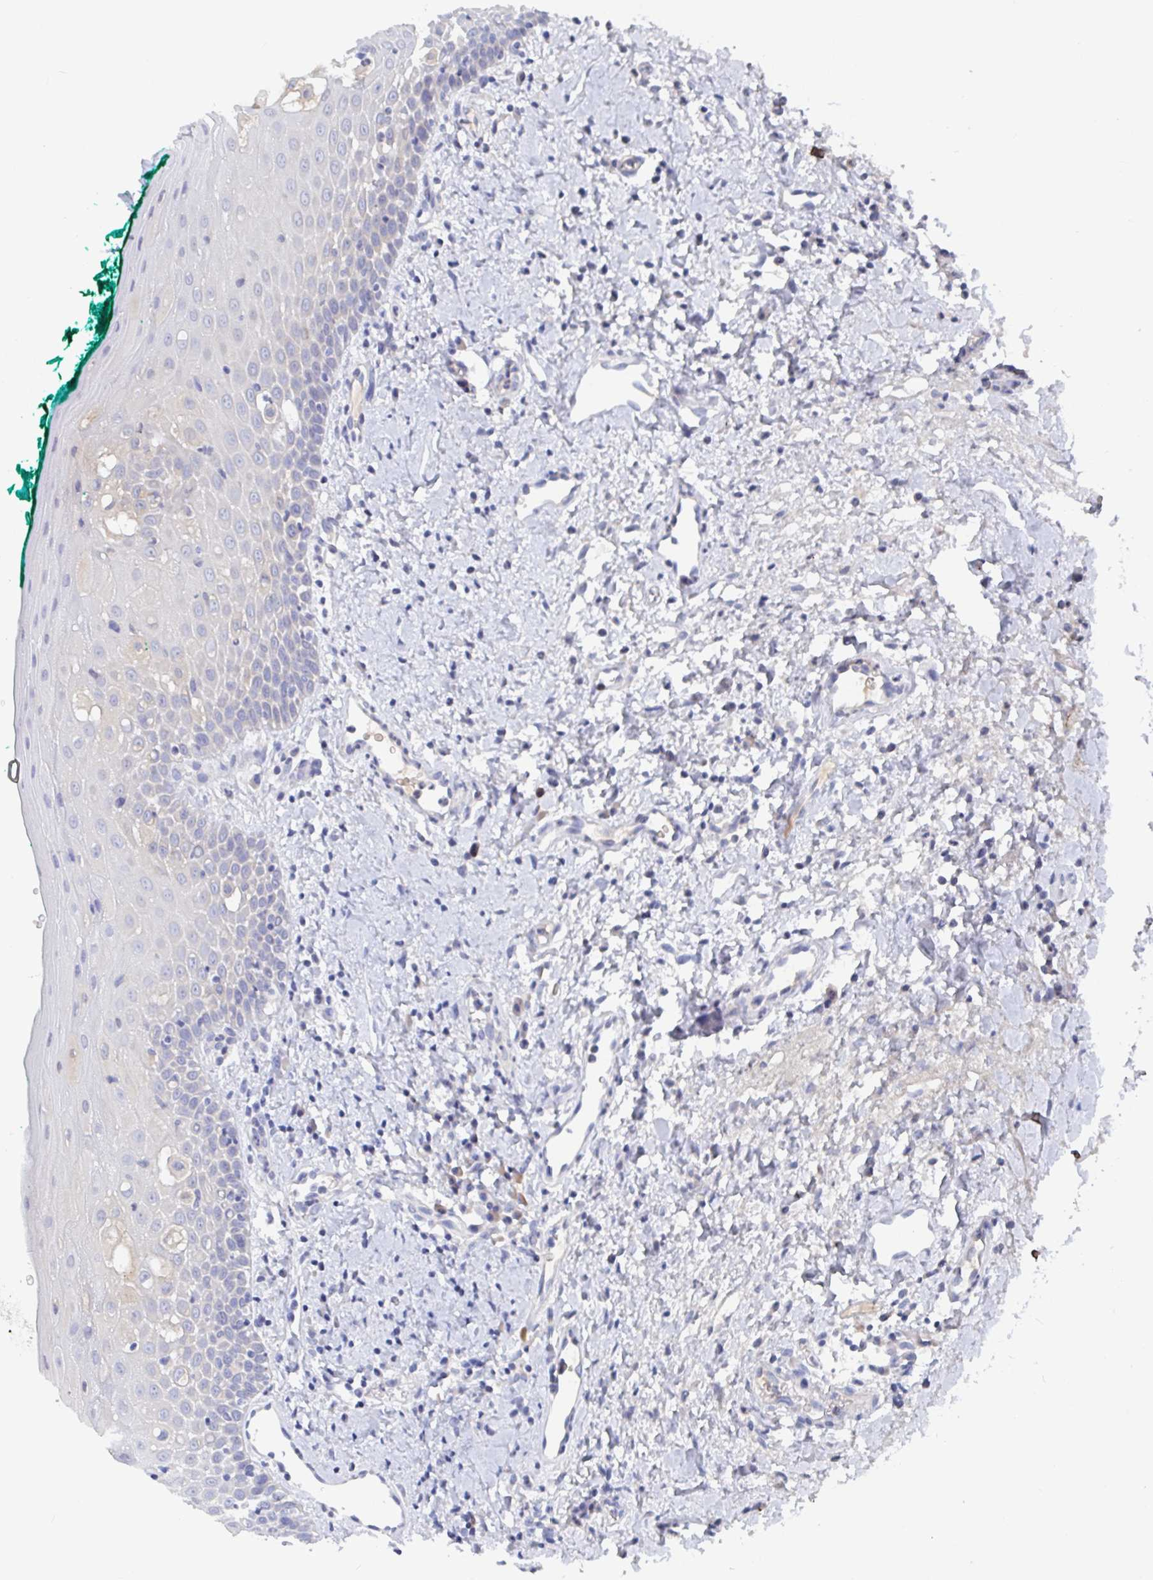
{"staining": {"intensity": "weak", "quantity": "<25%", "location": "cytoplasmic/membranous"}, "tissue": "oral mucosa", "cell_type": "Squamous epithelial cells", "image_type": "normal", "snomed": [{"axis": "morphology", "description": "Normal tissue, NOS"}, {"axis": "topography", "description": "Oral tissue"}], "caption": "High magnification brightfield microscopy of normal oral mucosa stained with DAB (3,3'-diaminobenzidine) (brown) and counterstained with hematoxylin (blue): squamous epithelial cells show no significant positivity. (Stains: DAB IHC with hematoxylin counter stain, Microscopy: brightfield microscopy at high magnification).", "gene": "GPR148", "patient": {"sex": "female", "age": 70}}